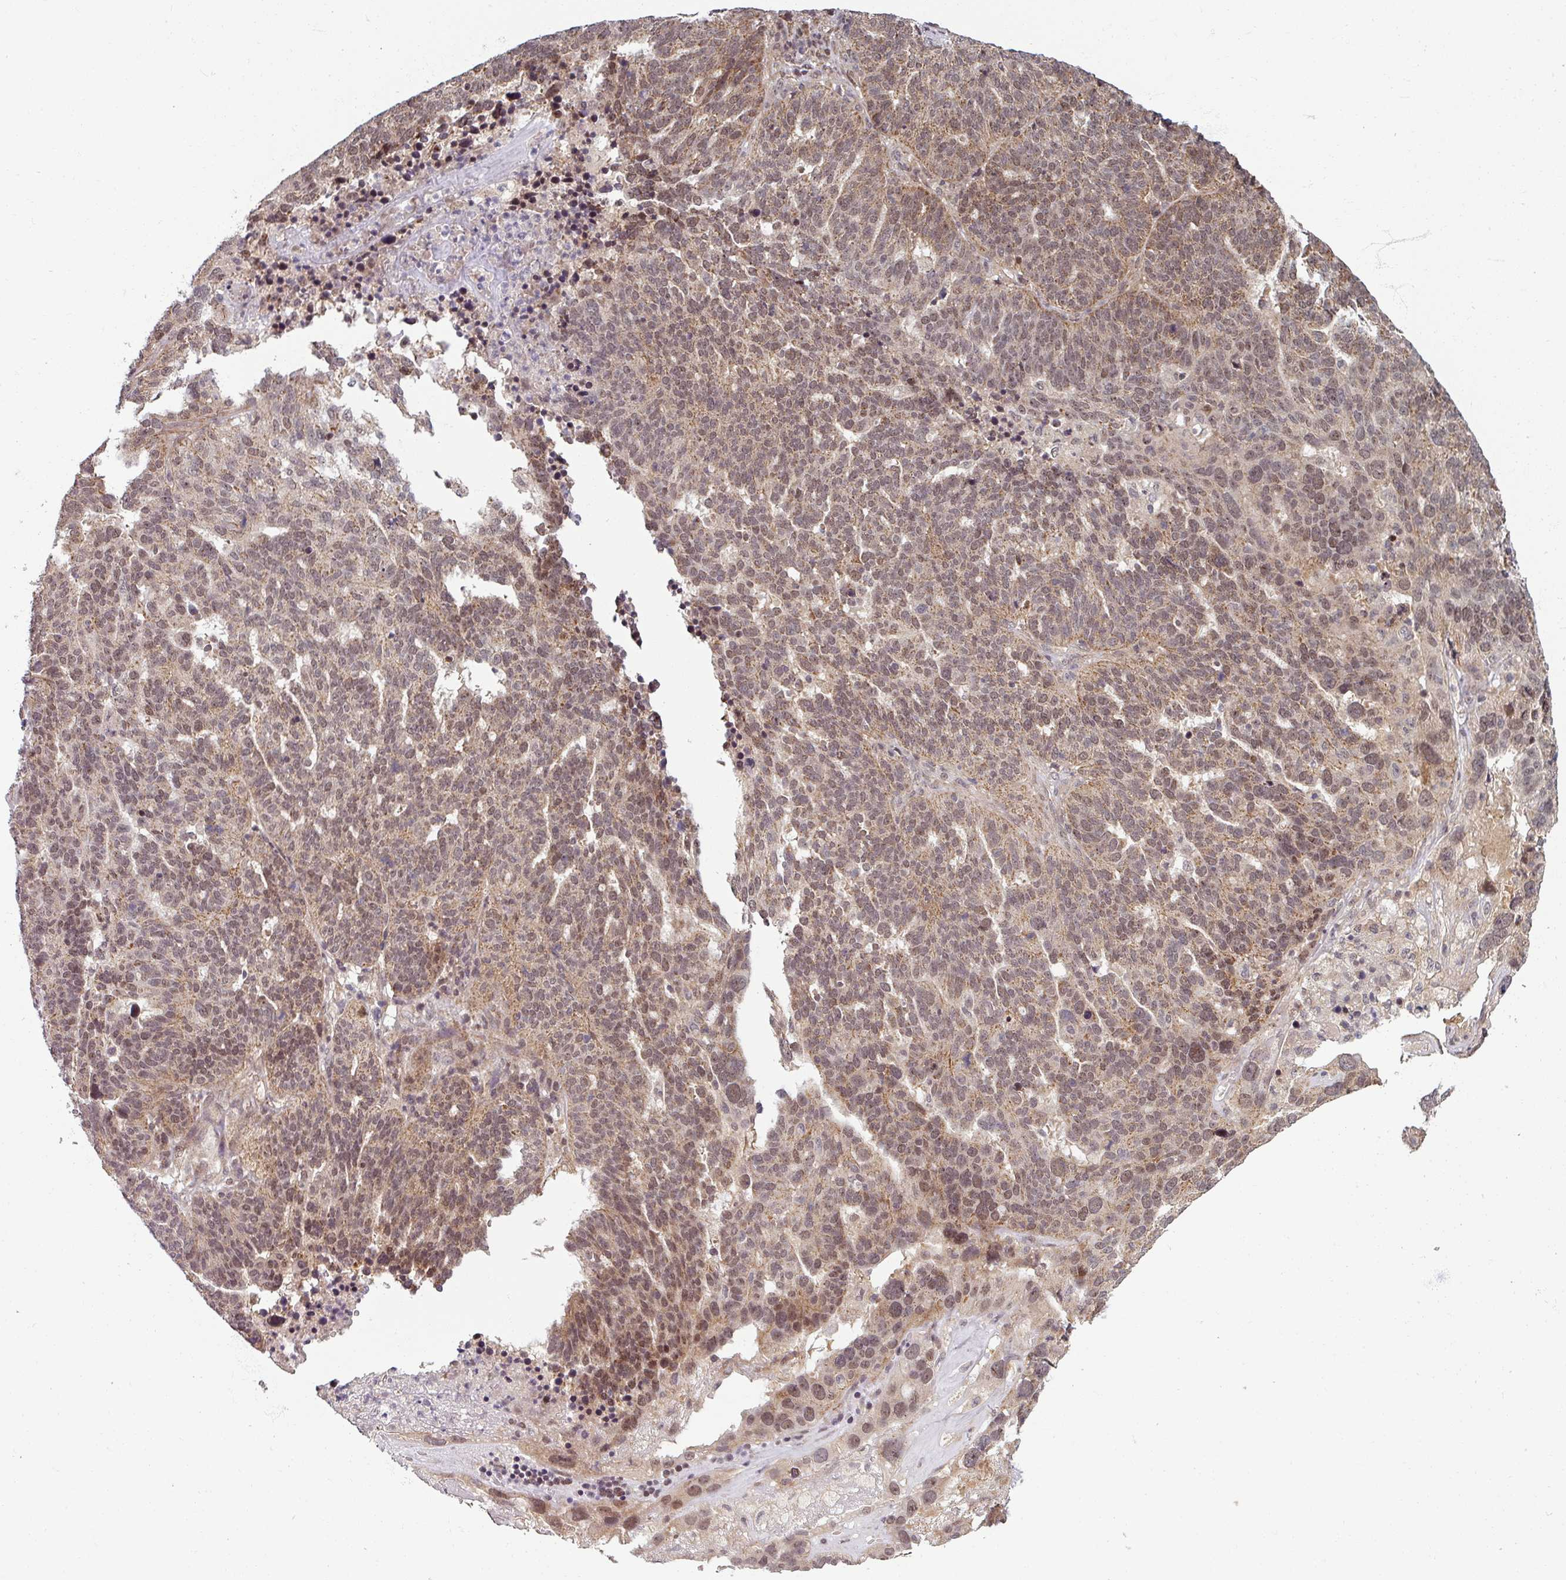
{"staining": {"intensity": "weak", "quantity": "25%-75%", "location": "cytoplasmic/membranous,nuclear"}, "tissue": "ovarian cancer", "cell_type": "Tumor cells", "image_type": "cancer", "snomed": [{"axis": "morphology", "description": "Cystadenocarcinoma, serous, NOS"}, {"axis": "topography", "description": "Ovary"}], "caption": "Immunohistochemical staining of human ovarian serous cystadenocarcinoma reveals weak cytoplasmic/membranous and nuclear protein positivity in approximately 25%-75% of tumor cells.", "gene": "SWI5", "patient": {"sex": "female", "age": 59}}